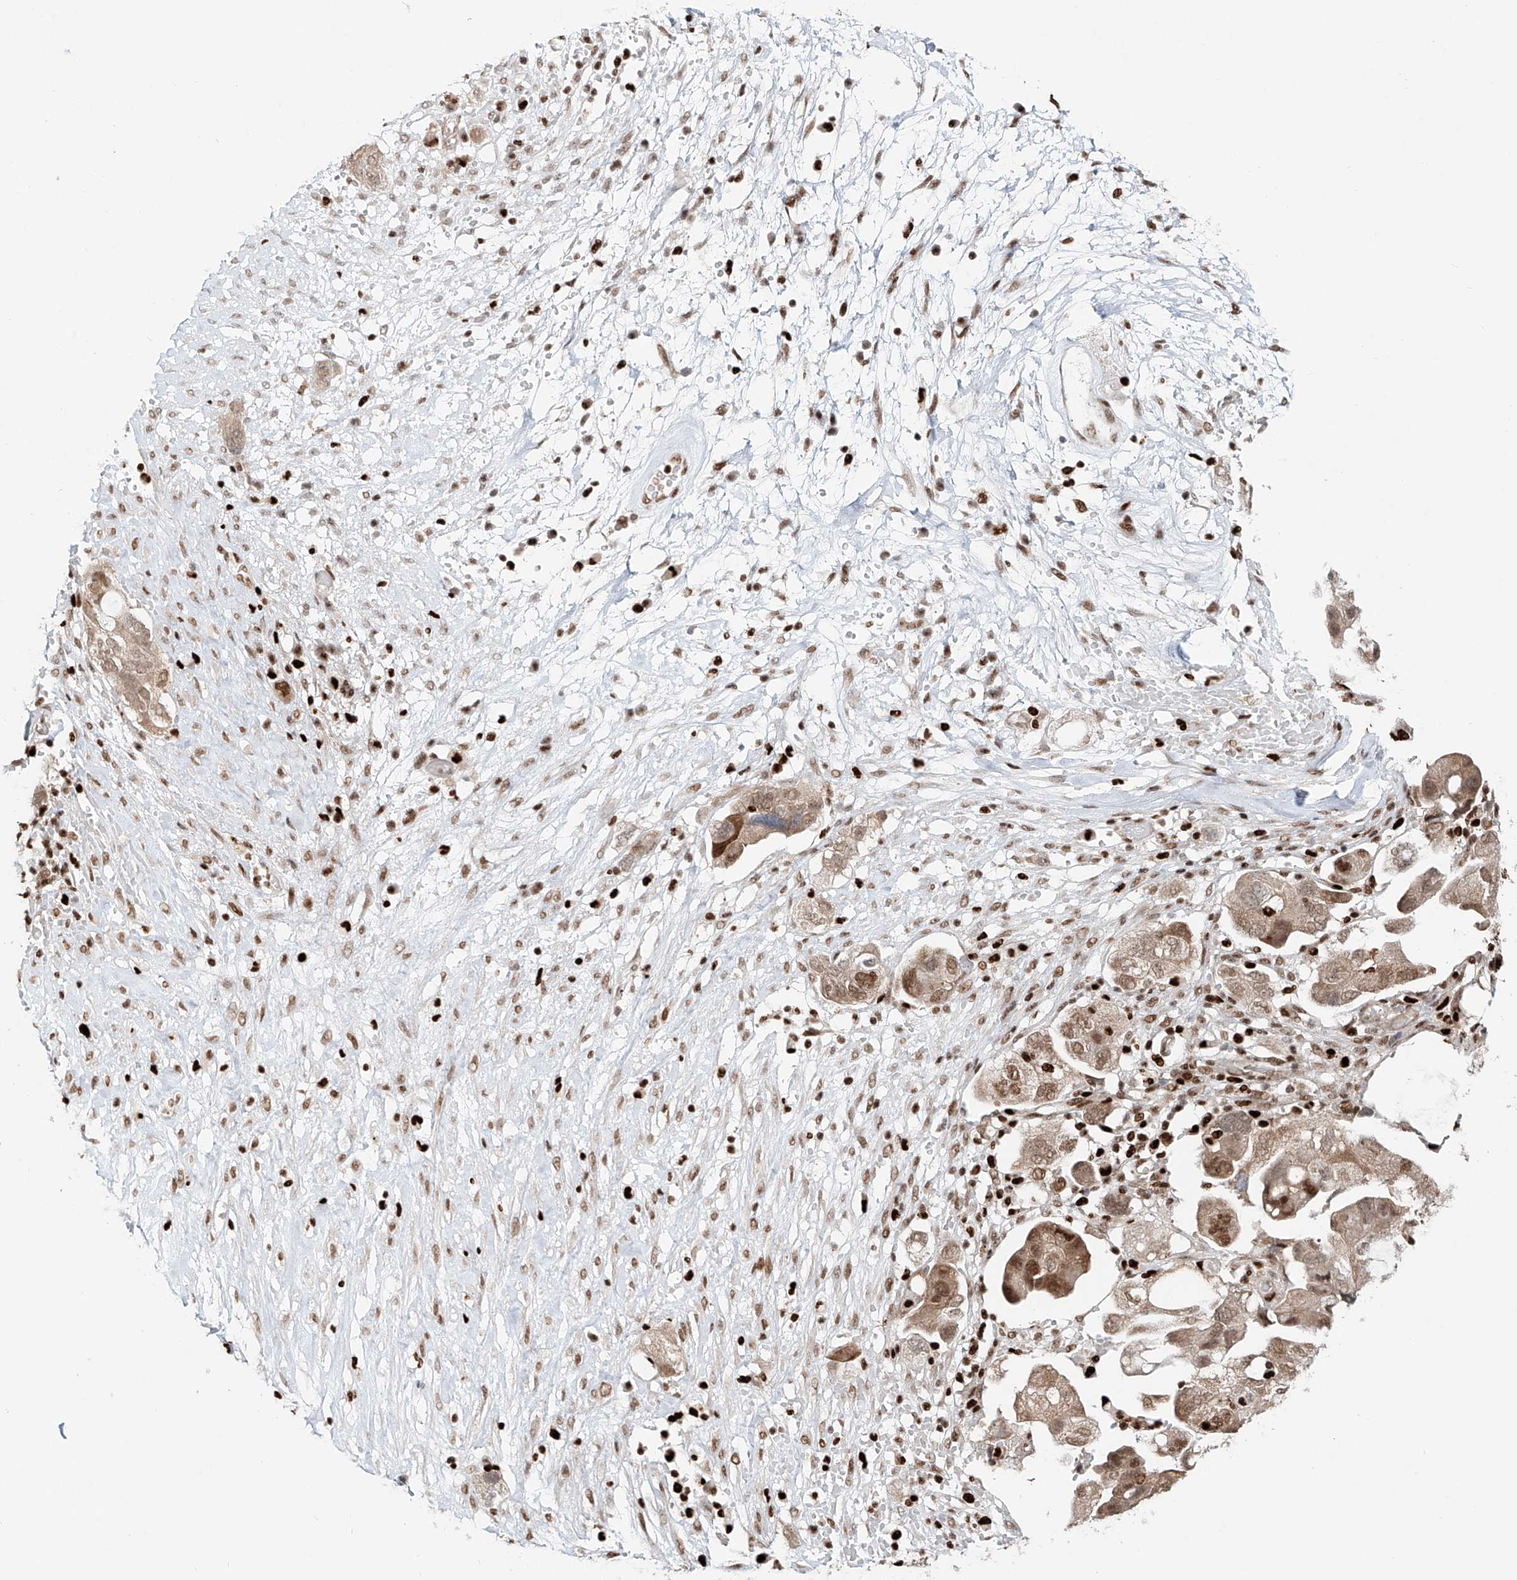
{"staining": {"intensity": "strong", "quantity": "<25%", "location": "cytoplasmic/membranous,nuclear"}, "tissue": "ovarian cancer", "cell_type": "Tumor cells", "image_type": "cancer", "snomed": [{"axis": "morphology", "description": "Carcinoma, NOS"}, {"axis": "morphology", "description": "Cystadenocarcinoma, serous, NOS"}, {"axis": "topography", "description": "Ovary"}], "caption": "Carcinoma (ovarian) was stained to show a protein in brown. There is medium levels of strong cytoplasmic/membranous and nuclear staining in about <25% of tumor cells. Nuclei are stained in blue.", "gene": "DZIP1L", "patient": {"sex": "female", "age": 69}}